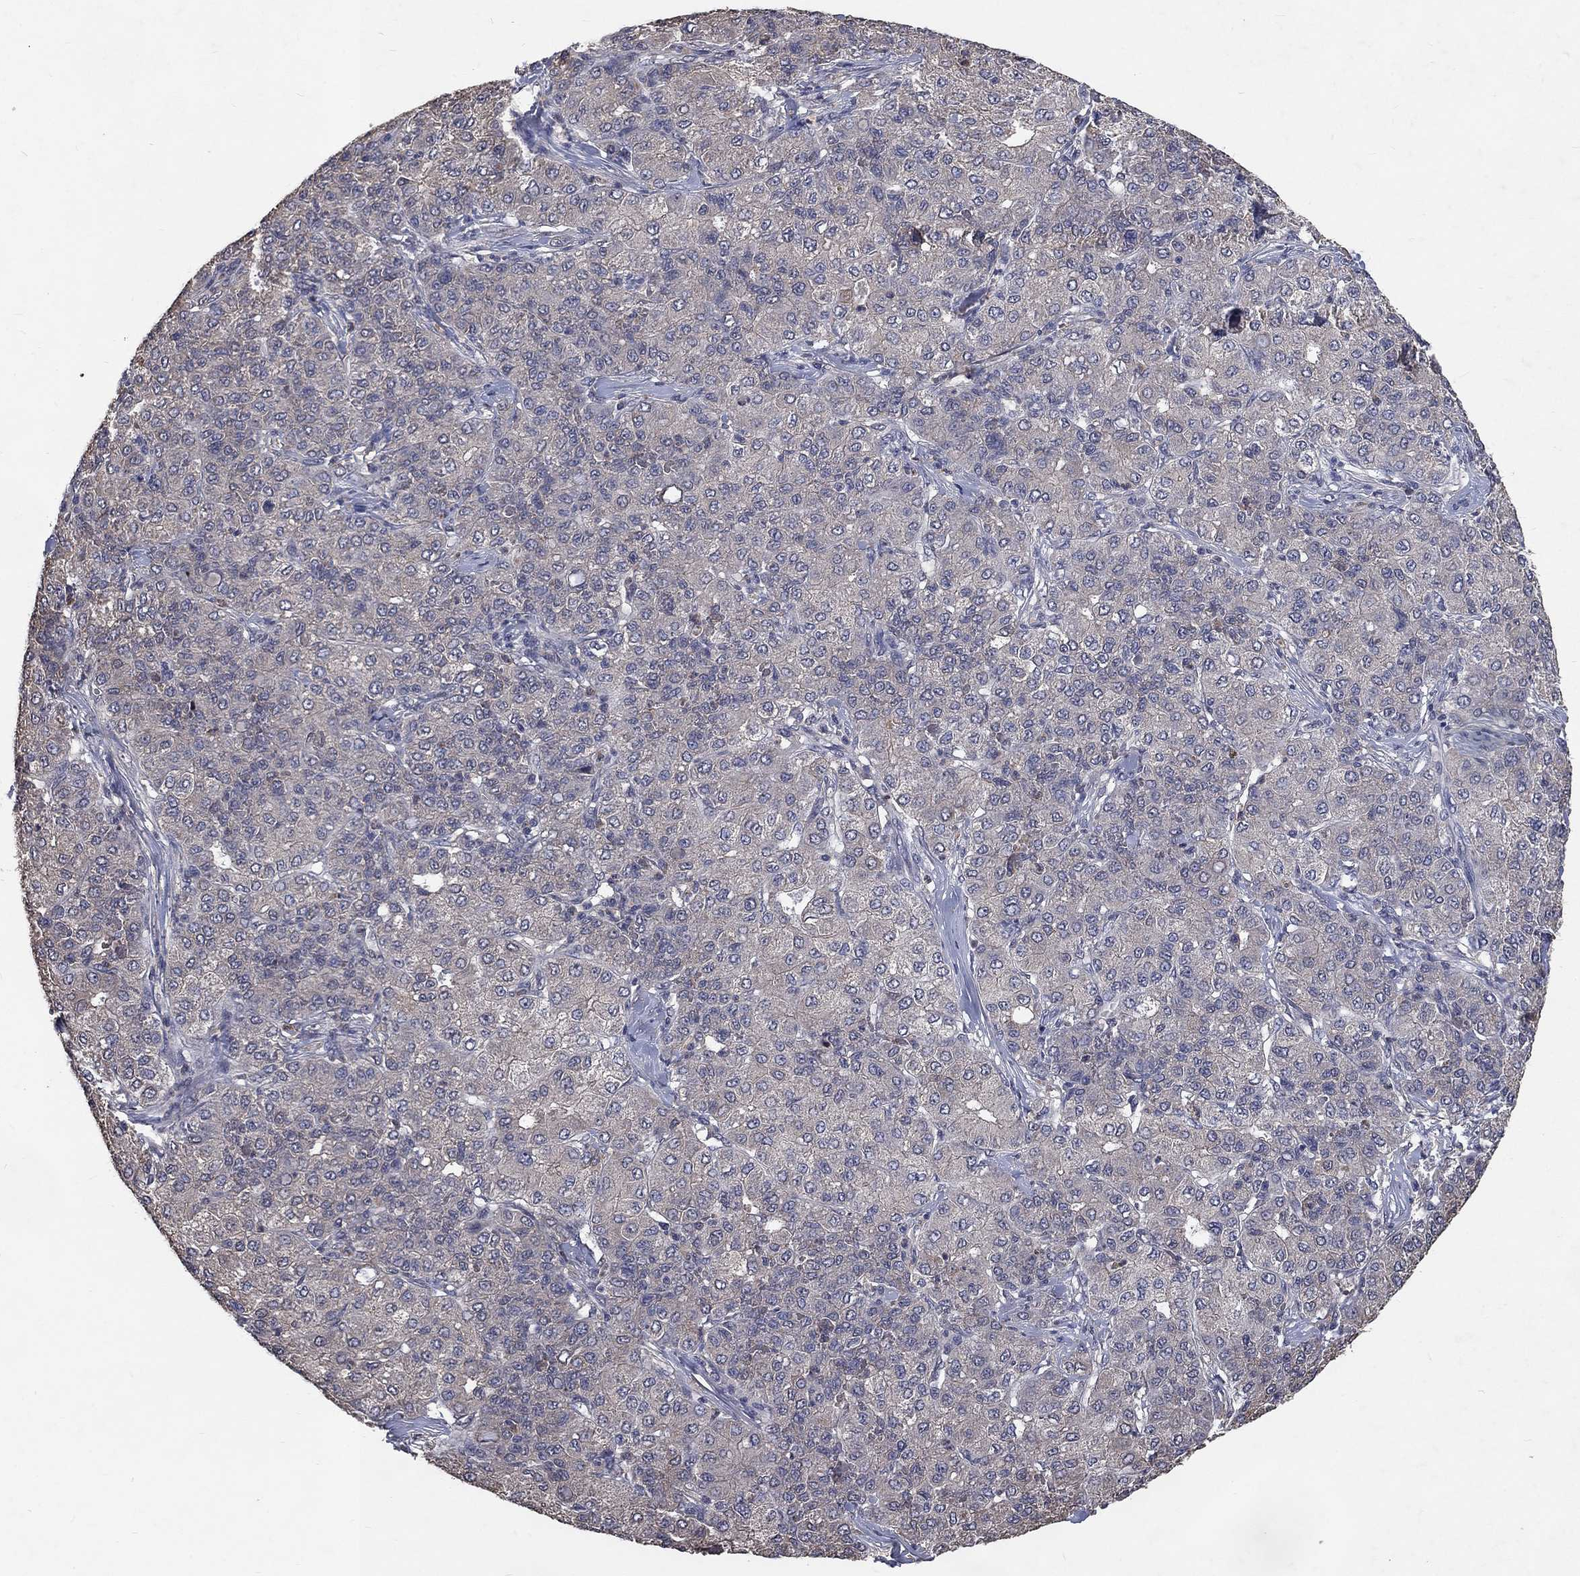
{"staining": {"intensity": "negative", "quantity": "none", "location": "none"}, "tissue": "liver cancer", "cell_type": "Tumor cells", "image_type": "cancer", "snomed": [{"axis": "morphology", "description": "Carcinoma, Hepatocellular, NOS"}, {"axis": "topography", "description": "Liver"}], "caption": "Liver cancer (hepatocellular carcinoma) was stained to show a protein in brown. There is no significant staining in tumor cells.", "gene": "CHST5", "patient": {"sex": "male", "age": 65}}